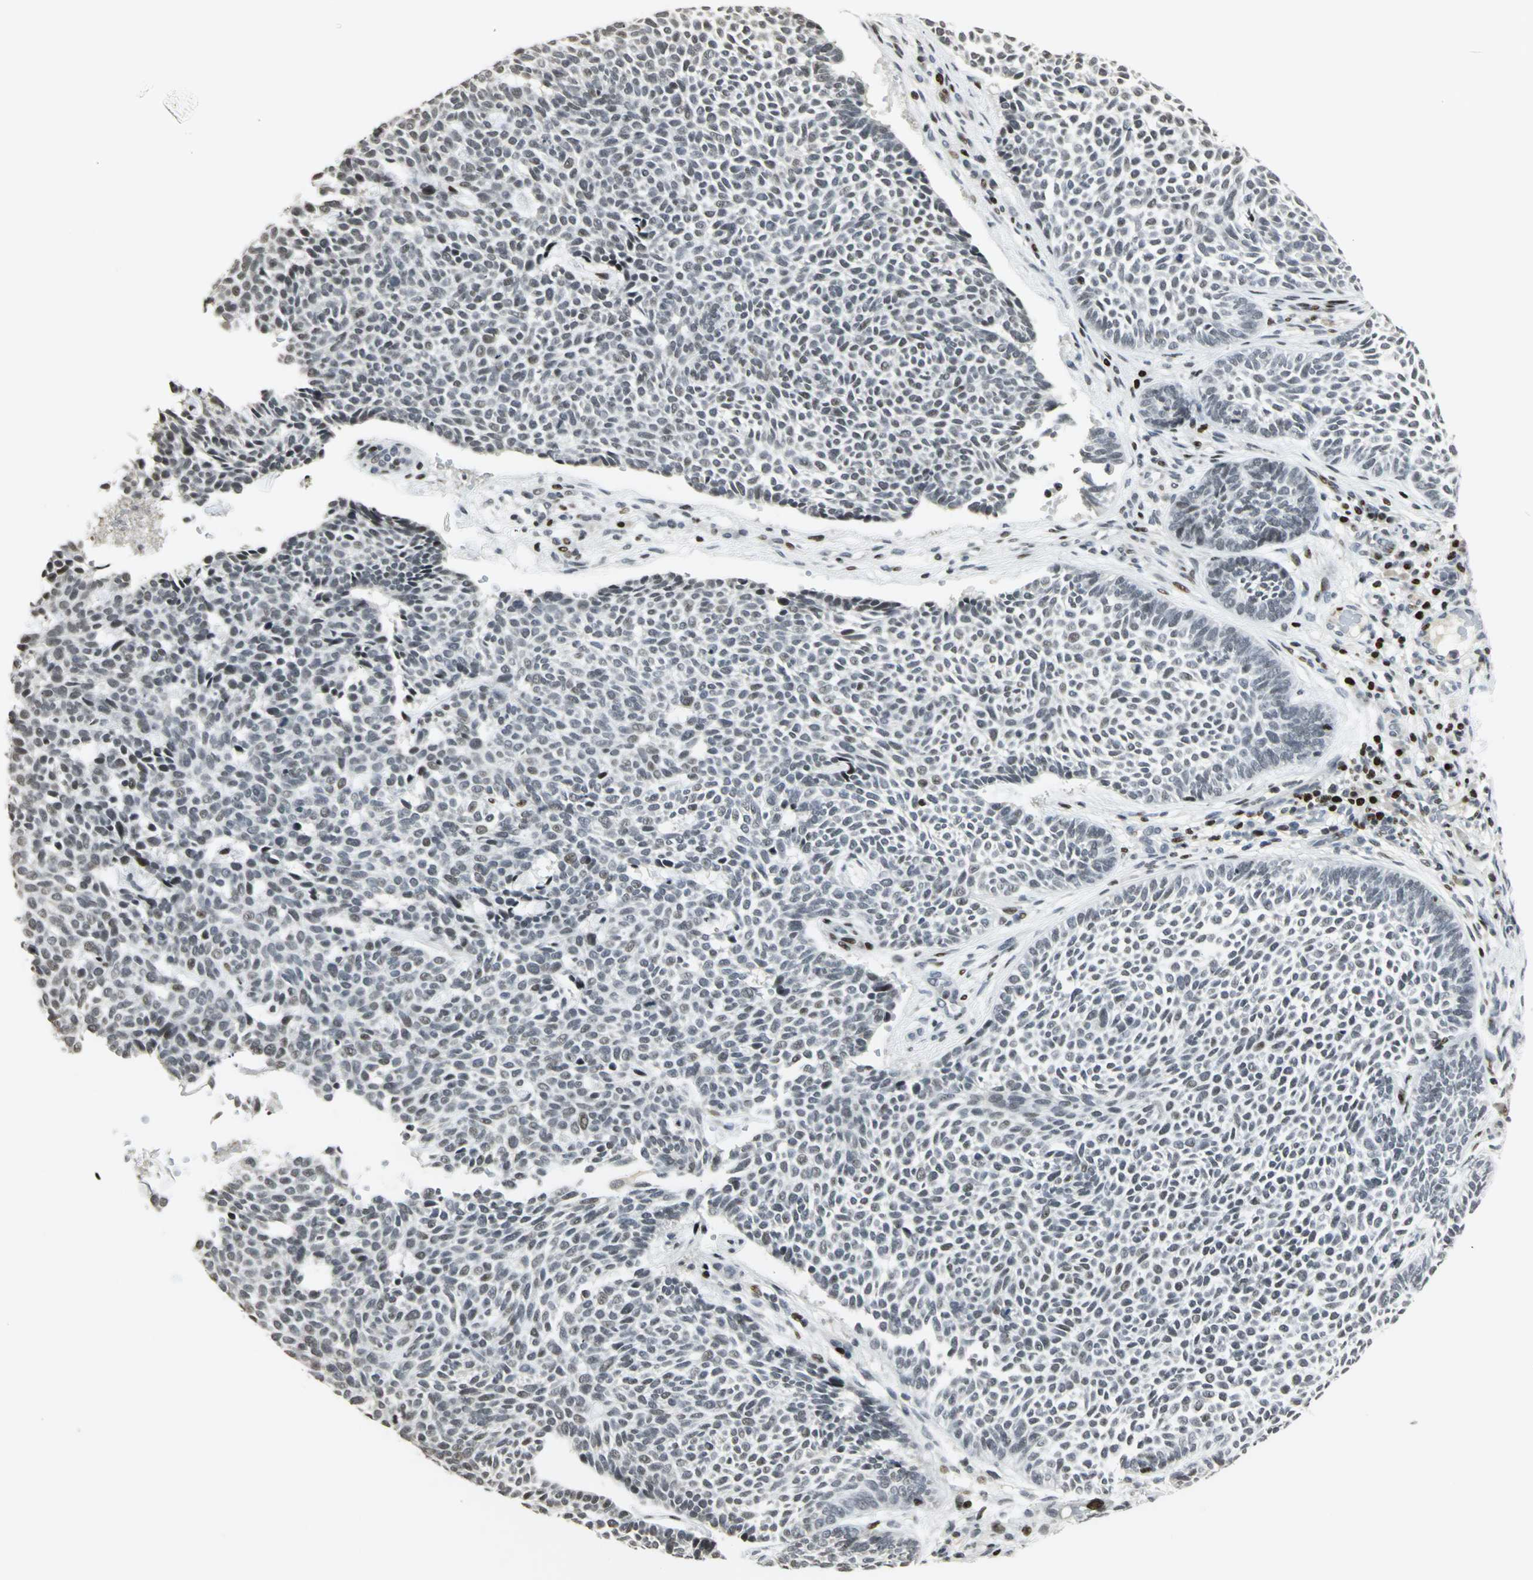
{"staining": {"intensity": "weak", "quantity": "<25%", "location": "nuclear"}, "tissue": "skin cancer", "cell_type": "Tumor cells", "image_type": "cancer", "snomed": [{"axis": "morphology", "description": "Normal tissue, NOS"}, {"axis": "morphology", "description": "Basal cell carcinoma"}, {"axis": "topography", "description": "Skin"}], "caption": "DAB immunohistochemical staining of human skin cancer displays no significant positivity in tumor cells.", "gene": "KDM1A", "patient": {"sex": "male", "age": 87}}